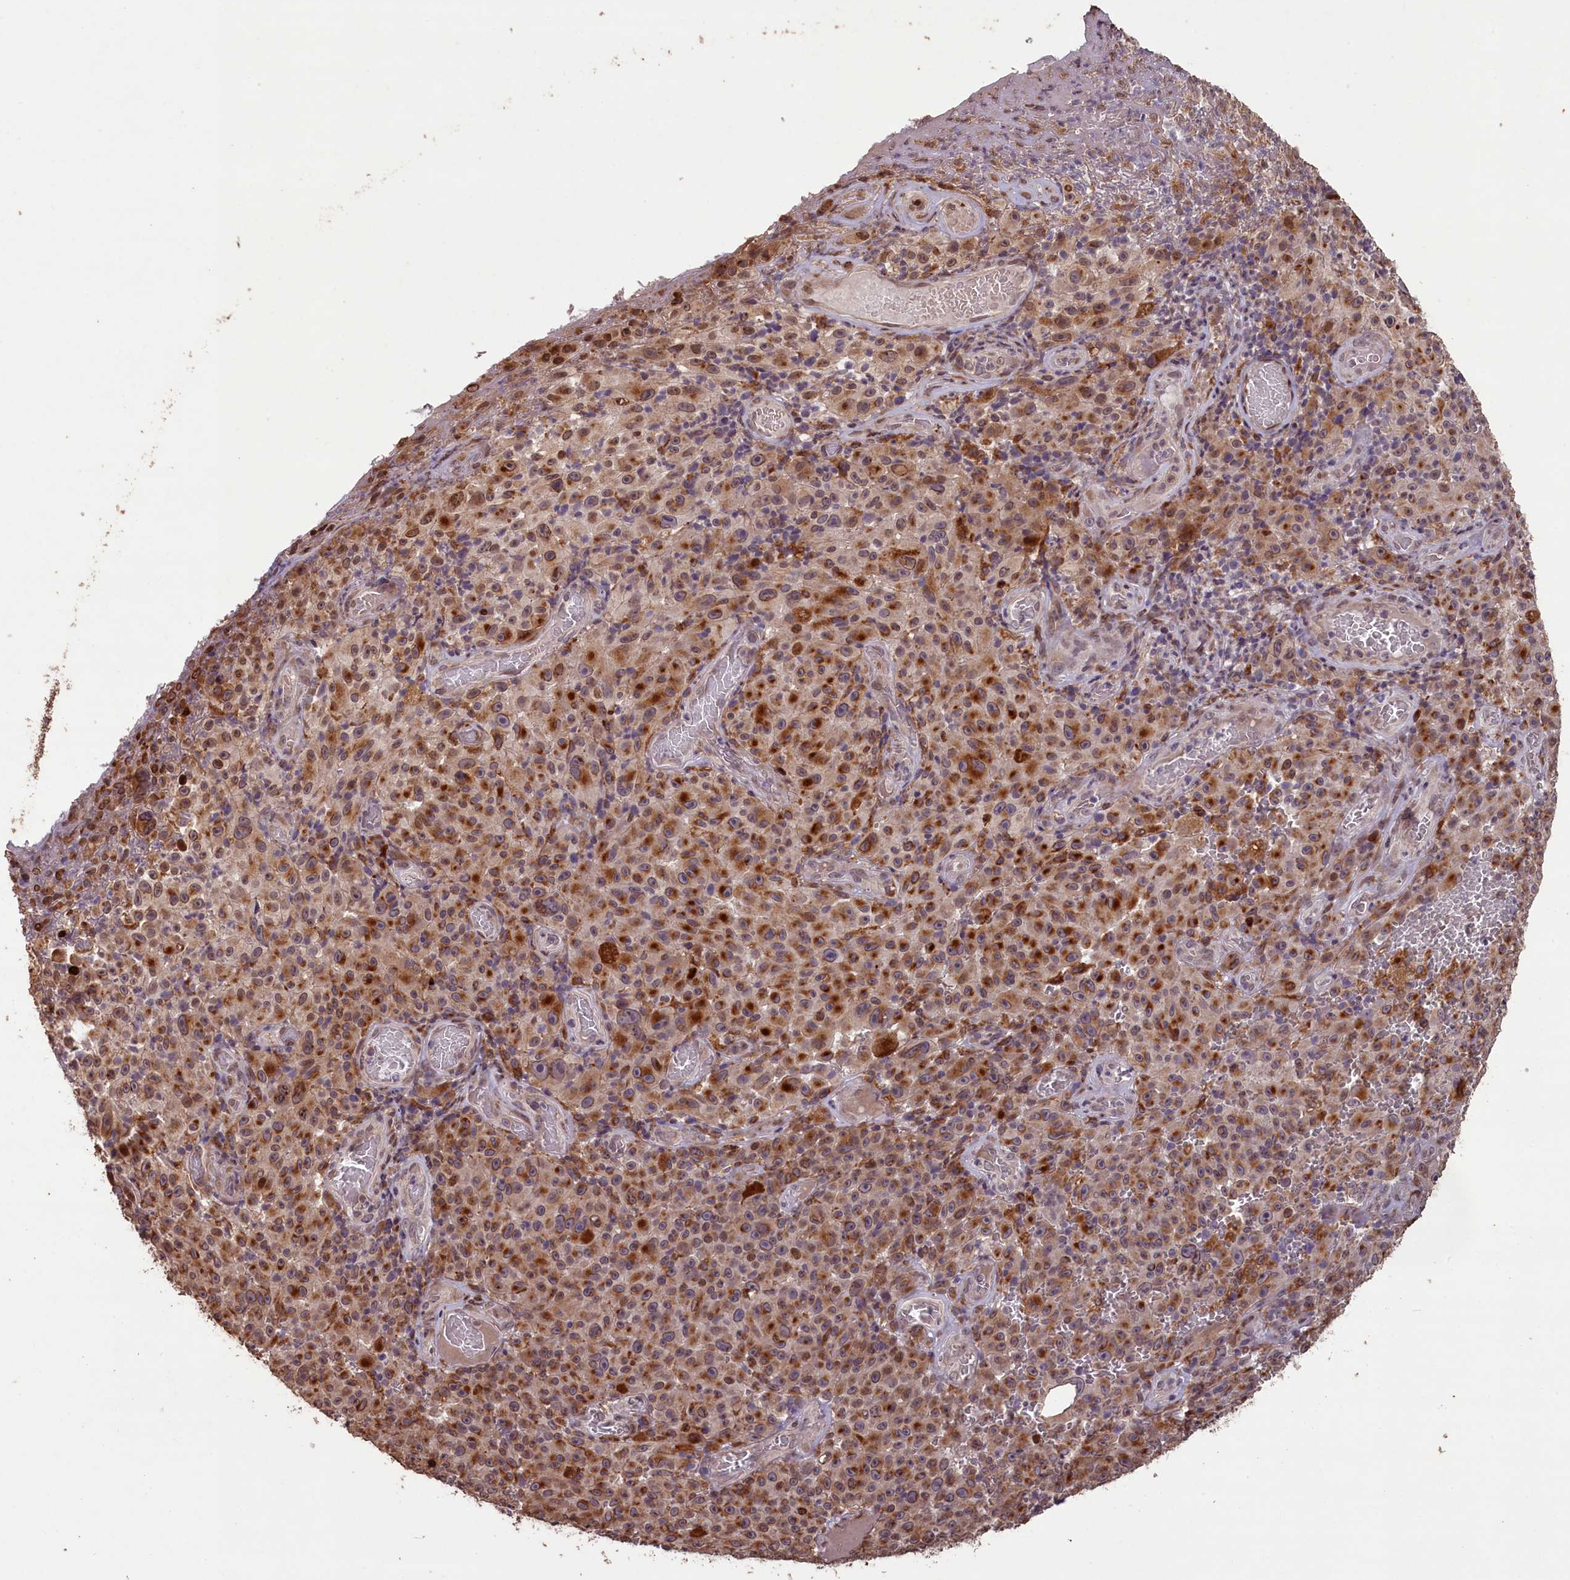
{"staining": {"intensity": "moderate", "quantity": ">75%", "location": "cytoplasmic/membranous"}, "tissue": "melanoma", "cell_type": "Tumor cells", "image_type": "cancer", "snomed": [{"axis": "morphology", "description": "Malignant melanoma, NOS"}, {"axis": "topography", "description": "Skin"}], "caption": "Protein positivity by immunohistochemistry (IHC) displays moderate cytoplasmic/membranous positivity in about >75% of tumor cells in melanoma.", "gene": "SLC38A7", "patient": {"sex": "female", "age": 82}}